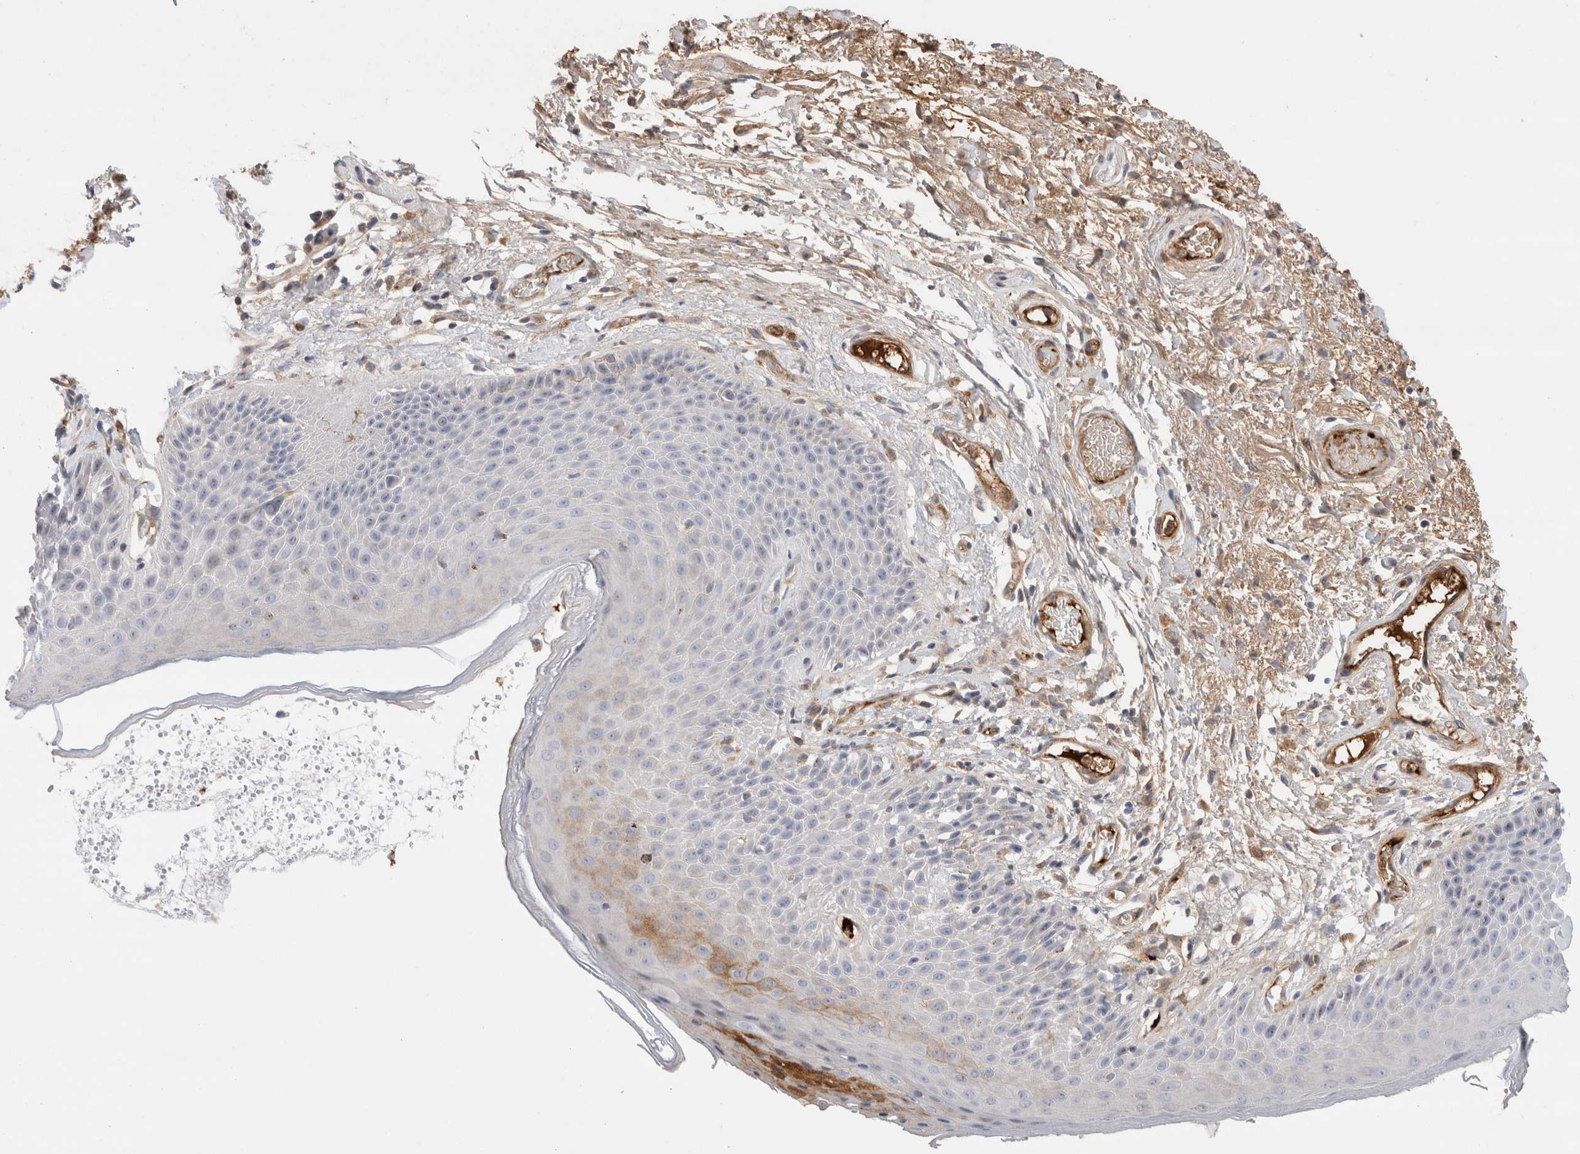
{"staining": {"intensity": "moderate", "quantity": "<25%", "location": "cytoplasmic/membranous"}, "tissue": "skin", "cell_type": "Epidermal cells", "image_type": "normal", "snomed": [{"axis": "morphology", "description": "Normal tissue, NOS"}, {"axis": "topography", "description": "Anal"}], "caption": "Epidermal cells demonstrate low levels of moderate cytoplasmic/membranous staining in approximately <25% of cells in unremarkable skin.", "gene": "ECHDC2", "patient": {"sex": "male", "age": 74}}